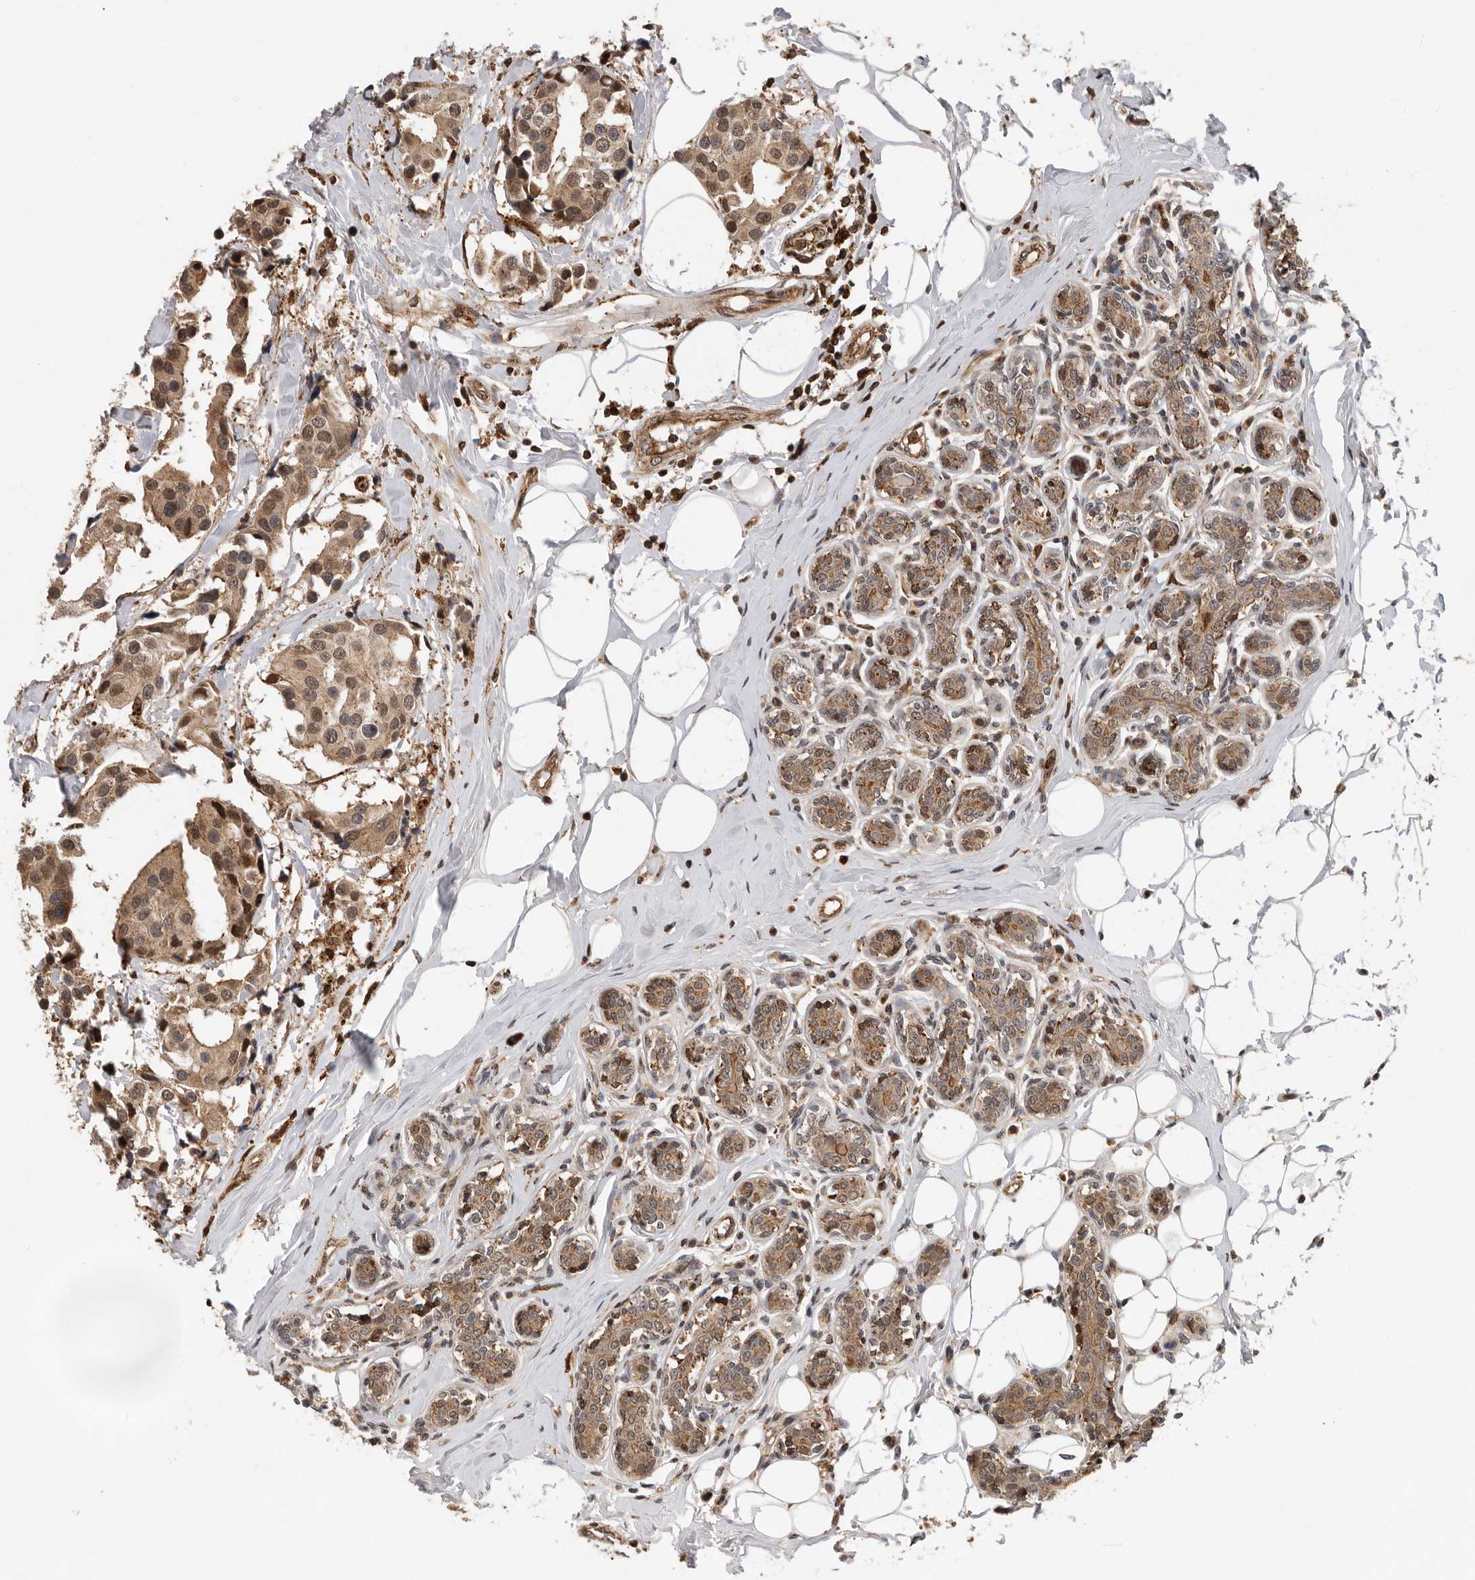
{"staining": {"intensity": "moderate", "quantity": ">75%", "location": "cytoplasmic/membranous"}, "tissue": "breast cancer", "cell_type": "Tumor cells", "image_type": "cancer", "snomed": [{"axis": "morphology", "description": "Normal tissue, NOS"}, {"axis": "morphology", "description": "Duct carcinoma"}, {"axis": "topography", "description": "Breast"}], "caption": "Protein staining of invasive ductal carcinoma (breast) tissue demonstrates moderate cytoplasmic/membranous staining in approximately >75% of tumor cells. The staining was performed using DAB to visualize the protein expression in brown, while the nuclei were stained in blue with hematoxylin (Magnification: 20x).", "gene": "RNF157", "patient": {"sex": "female", "age": 39}}